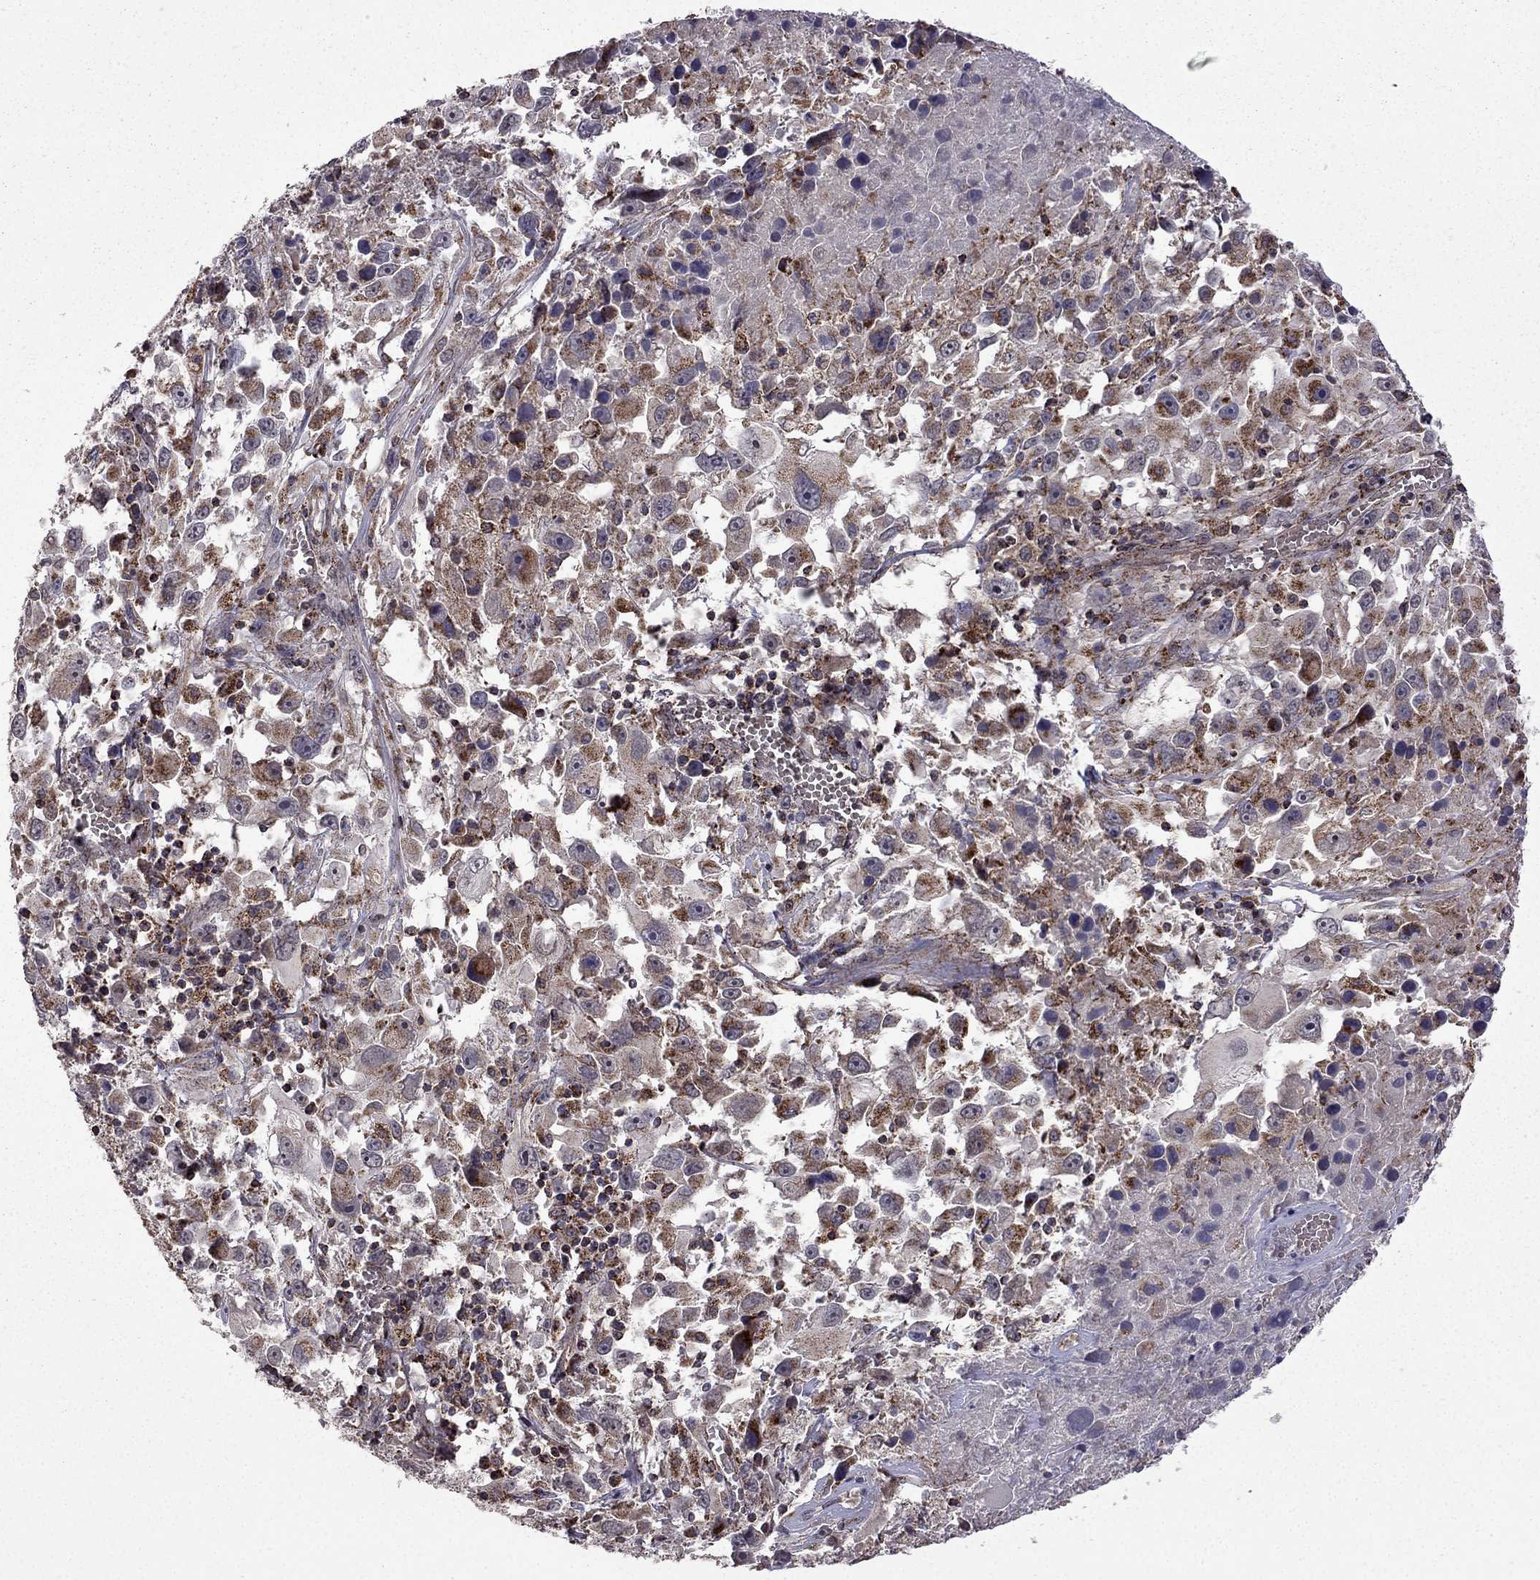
{"staining": {"intensity": "weak", "quantity": "<25%", "location": "cytoplasmic/membranous"}, "tissue": "melanoma", "cell_type": "Tumor cells", "image_type": "cancer", "snomed": [{"axis": "morphology", "description": "Malignant melanoma, Metastatic site"}, {"axis": "topography", "description": "Soft tissue"}], "caption": "High power microscopy photomicrograph of an immunohistochemistry histopathology image of melanoma, revealing no significant staining in tumor cells.", "gene": "TAB2", "patient": {"sex": "male", "age": 50}}